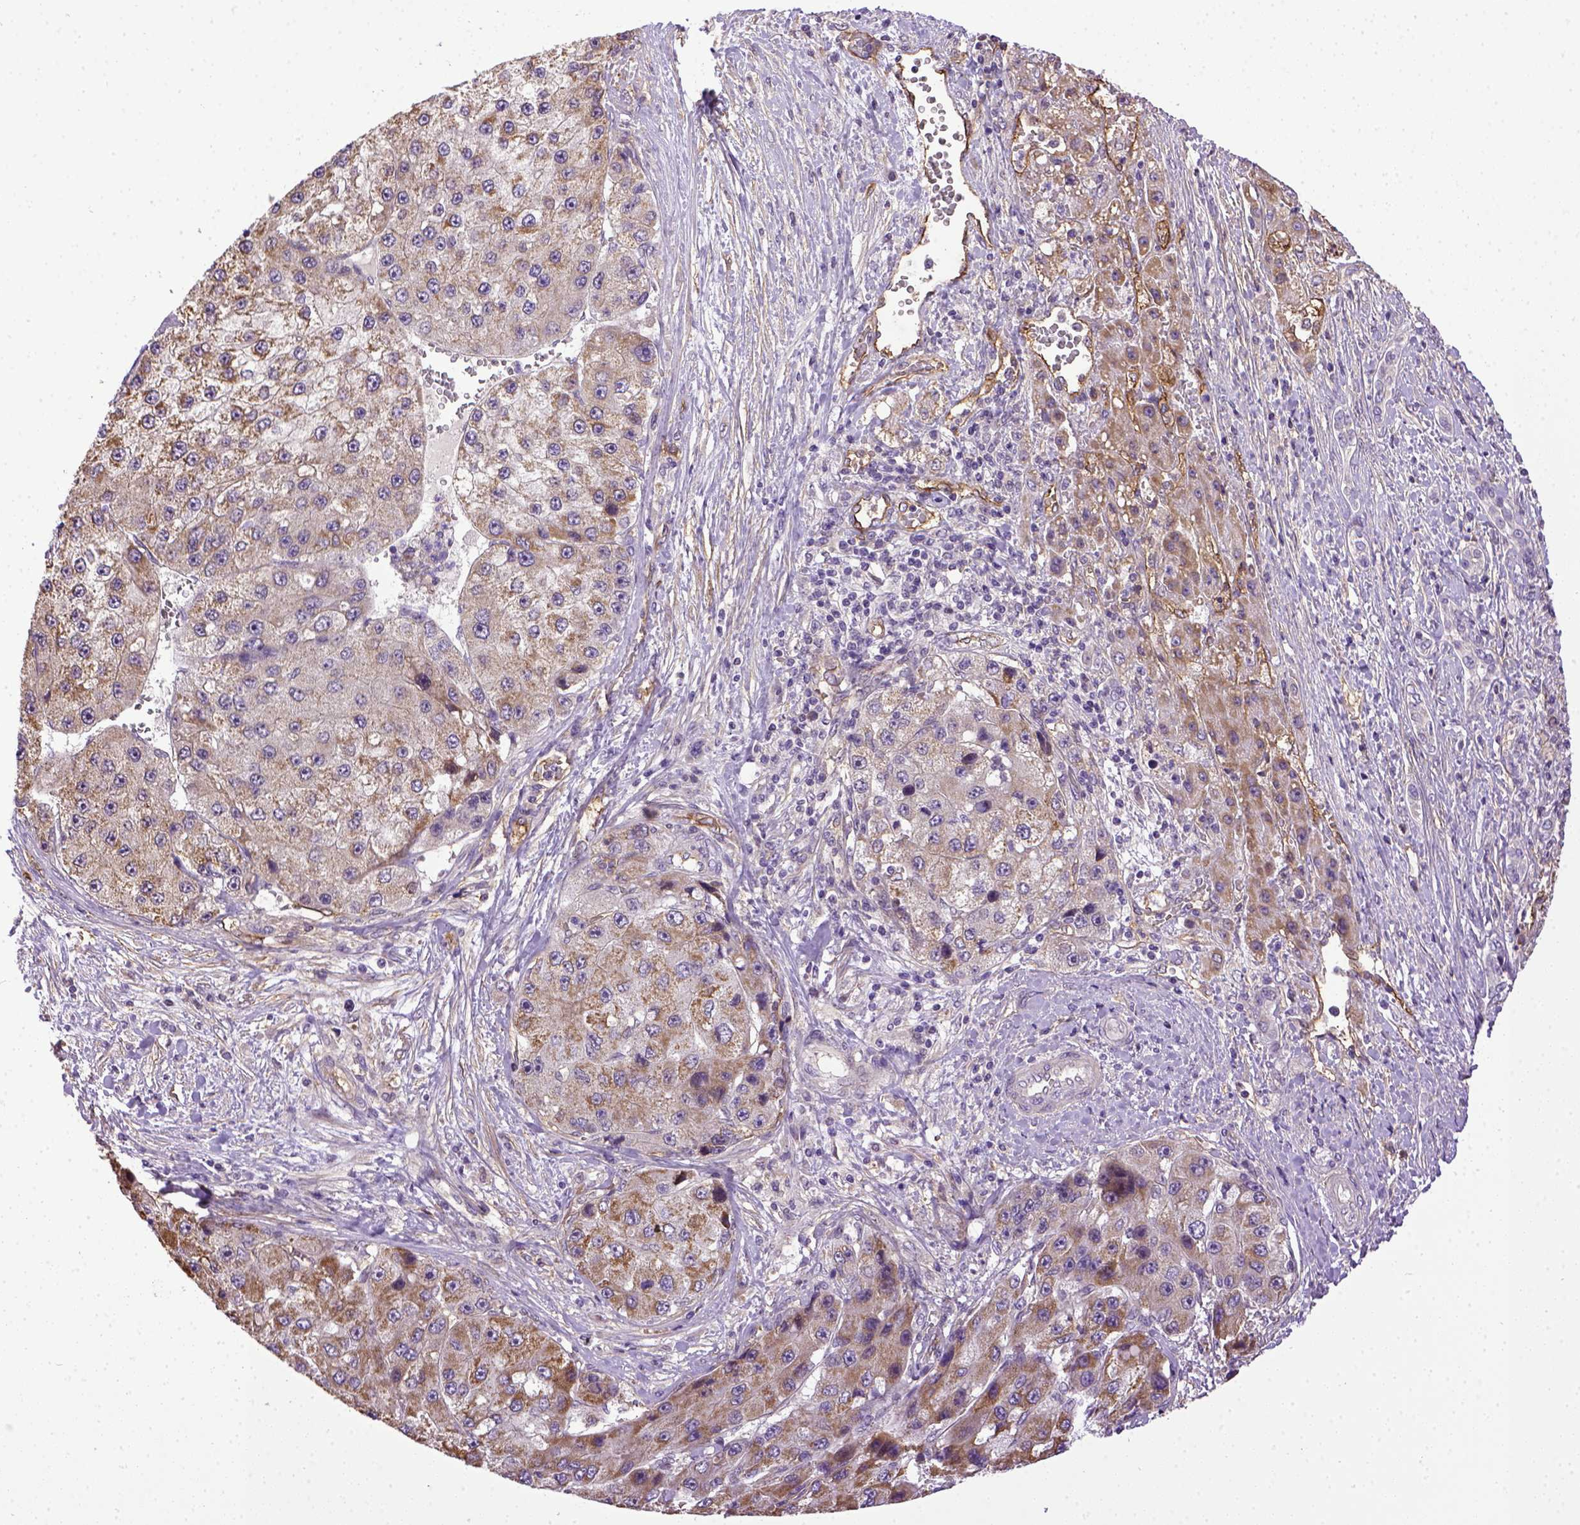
{"staining": {"intensity": "moderate", "quantity": ">75%", "location": "cytoplasmic/membranous"}, "tissue": "liver cancer", "cell_type": "Tumor cells", "image_type": "cancer", "snomed": [{"axis": "morphology", "description": "Carcinoma, Hepatocellular, NOS"}, {"axis": "topography", "description": "Liver"}], "caption": "High-power microscopy captured an immunohistochemistry (IHC) histopathology image of liver cancer, revealing moderate cytoplasmic/membranous expression in about >75% of tumor cells. (Brightfield microscopy of DAB IHC at high magnification).", "gene": "ENG", "patient": {"sex": "female", "age": 73}}